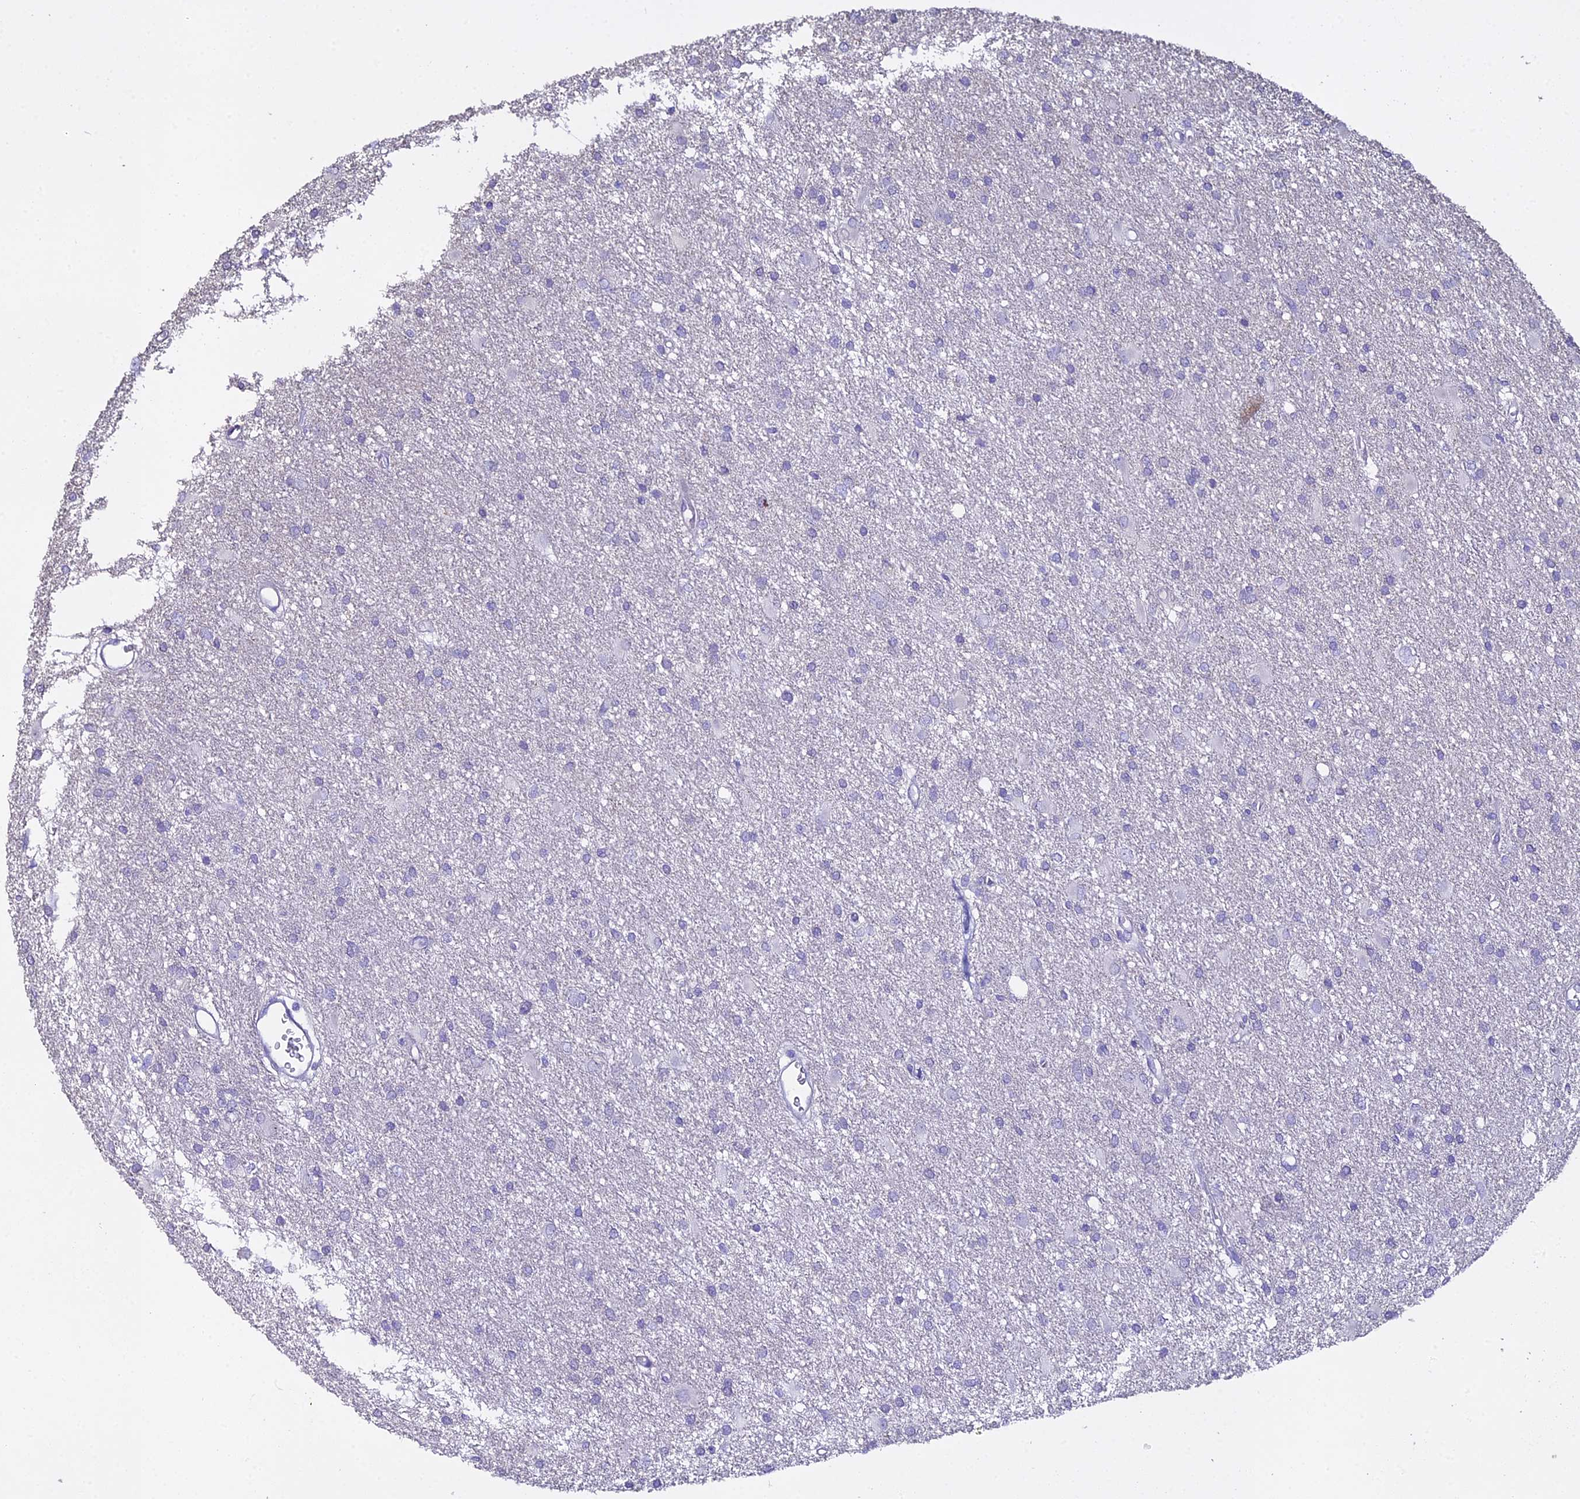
{"staining": {"intensity": "negative", "quantity": "none", "location": "none"}, "tissue": "glioma", "cell_type": "Tumor cells", "image_type": "cancer", "snomed": [{"axis": "morphology", "description": "Glioma, malignant, High grade"}, {"axis": "topography", "description": "Brain"}], "caption": "Immunohistochemistry (IHC) of human glioma exhibits no positivity in tumor cells.", "gene": "GLYAT", "patient": {"sex": "female", "age": 50}}